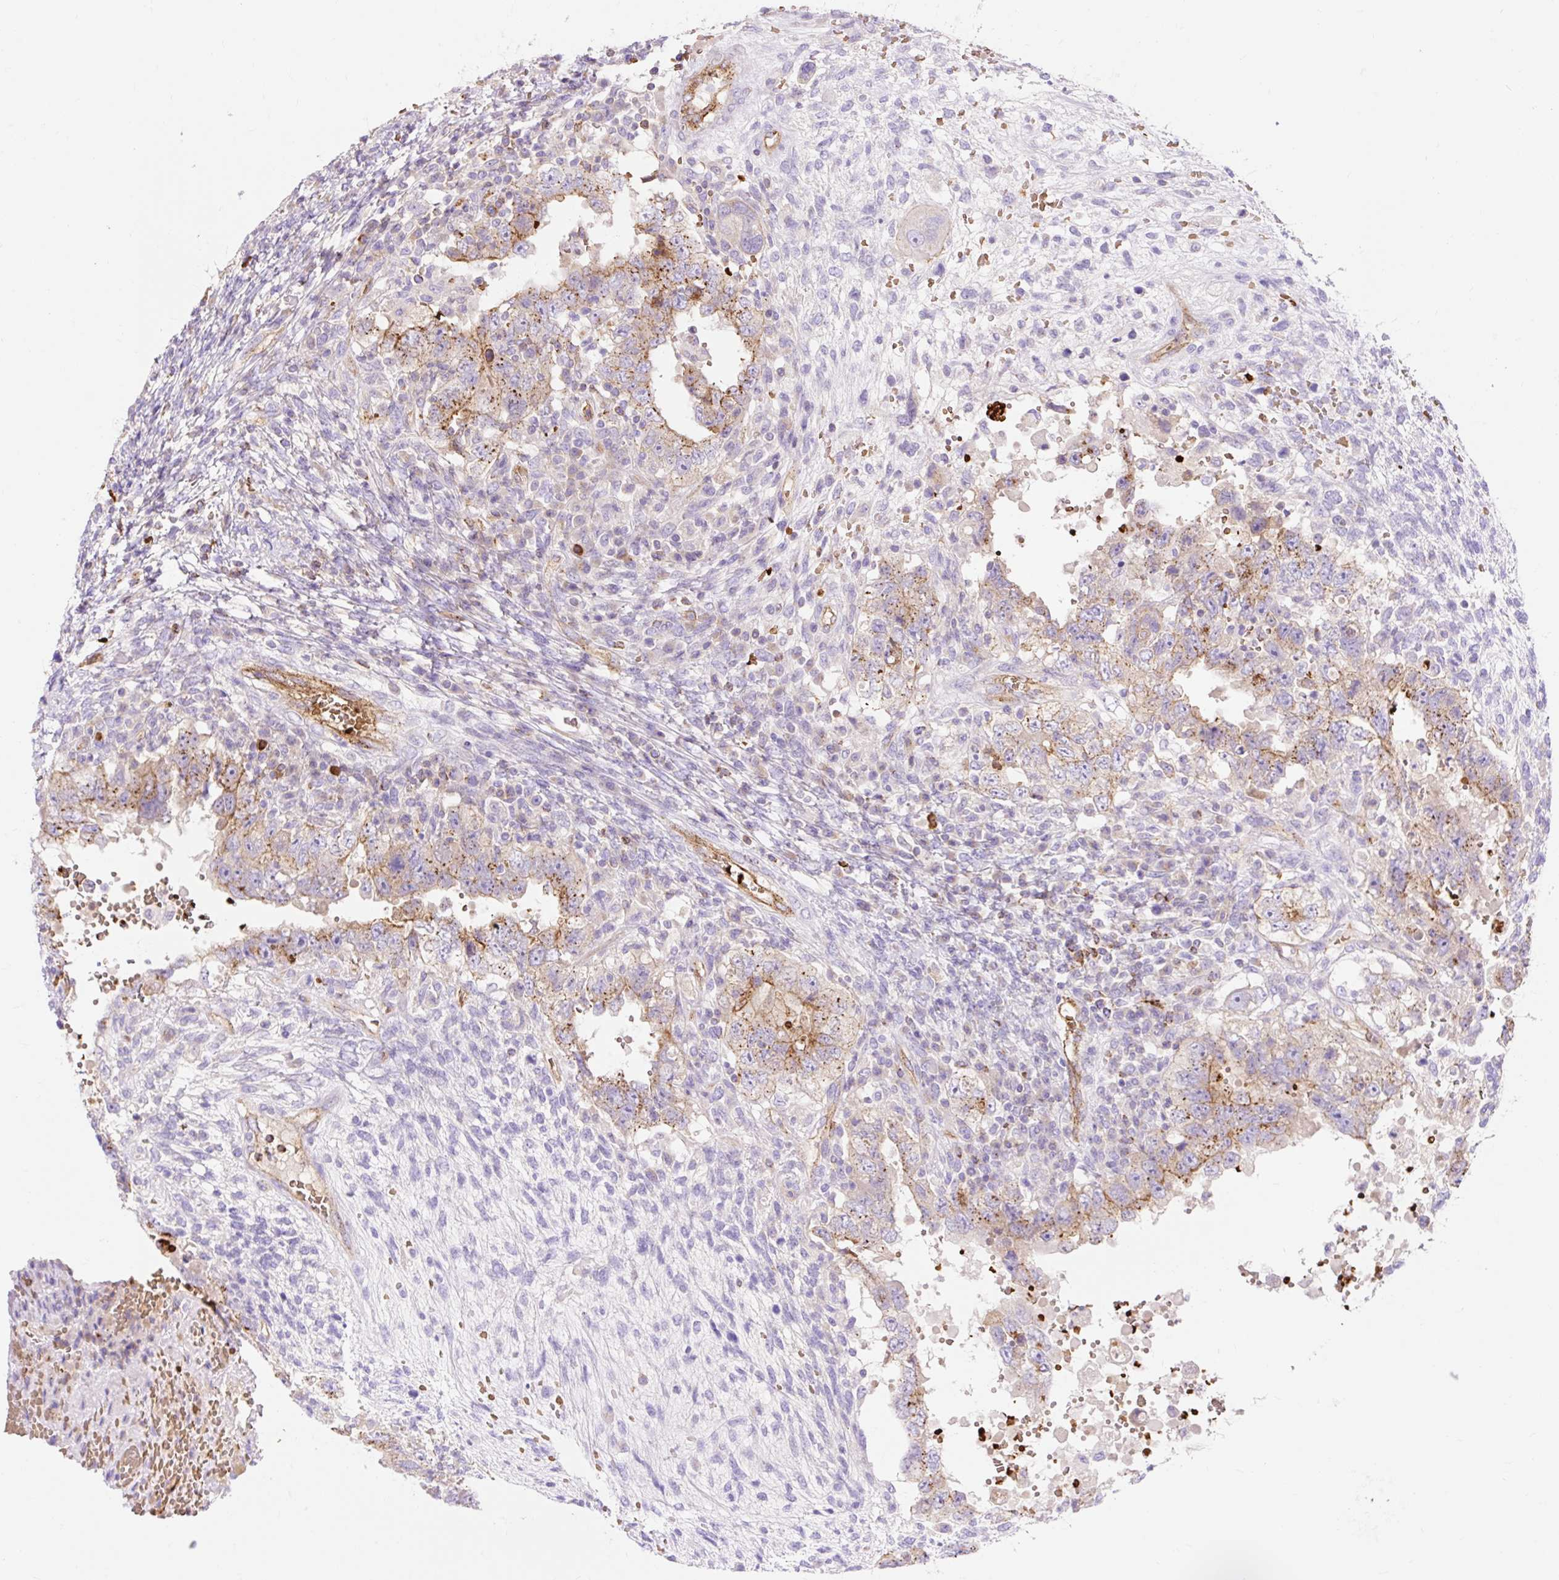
{"staining": {"intensity": "moderate", "quantity": "25%-75%", "location": "cytoplasmic/membranous"}, "tissue": "testis cancer", "cell_type": "Tumor cells", "image_type": "cancer", "snomed": [{"axis": "morphology", "description": "Carcinoma, Embryonal, NOS"}, {"axis": "topography", "description": "Testis"}], "caption": "Immunohistochemical staining of testis cancer (embryonal carcinoma) exhibits medium levels of moderate cytoplasmic/membranous expression in about 25%-75% of tumor cells. The staining is performed using DAB (3,3'-diaminobenzidine) brown chromogen to label protein expression. The nuclei are counter-stained blue using hematoxylin.", "gene": "HIP1R", "patient": {"sex": "male", "age": 26}}